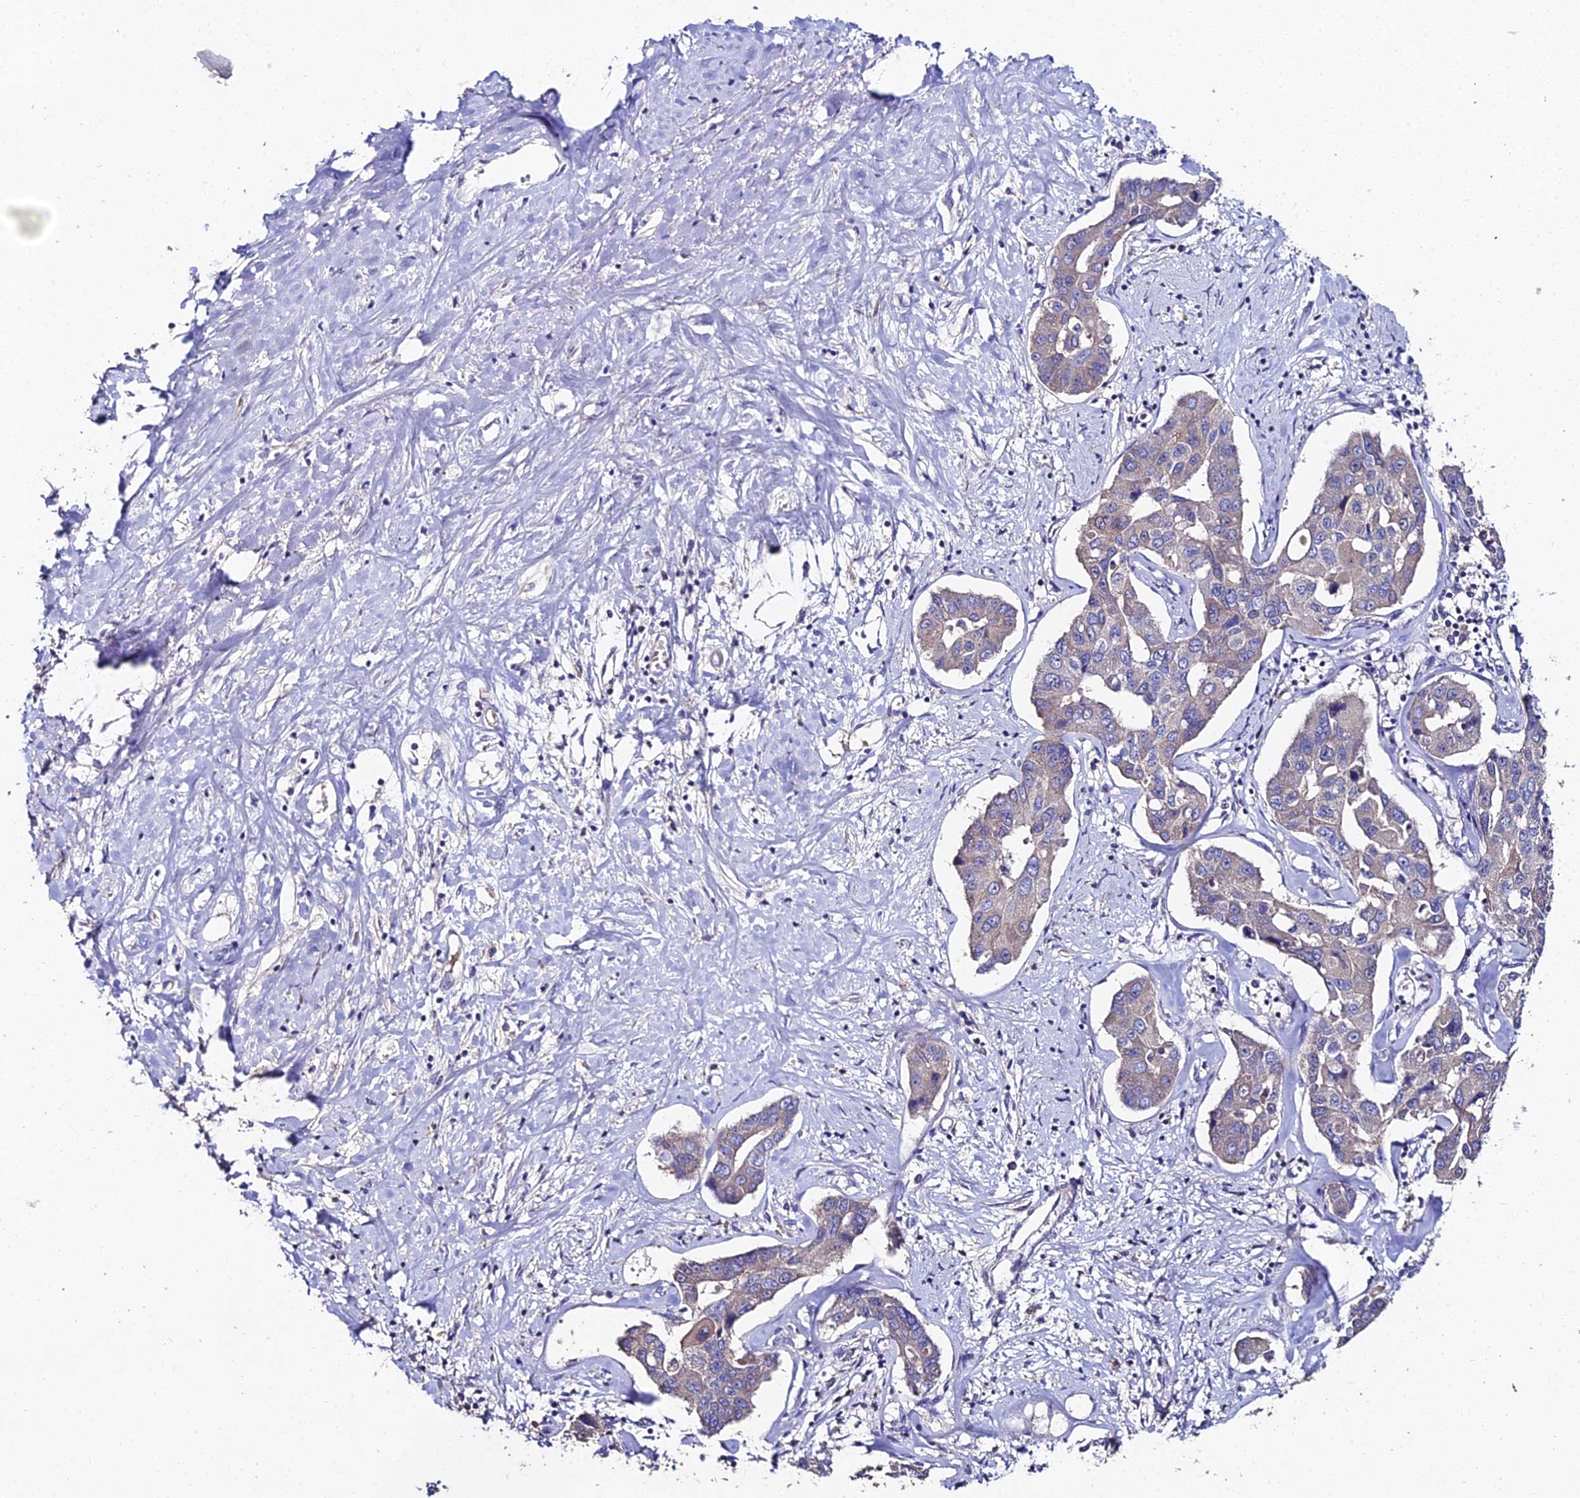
{"staining": {"intensity": "weak", "quantity": "<25%", "location": "cytoplasmic/membranous"}, "tissue": "liver cancer", "cell_type": "Tumor cells", "image_type": "cancer", "snomed": [{"axis": "morphology", "description": "Cholangiocarcinoma"}, {"axis": "topography", "description": "Liver"}], "caption": "Human cholangiocarcinoma (liver) stained for a protein using immunohistochemistry demonstrates no expression in tumor cells.", "gene": "ESRRG", "patient": {"sex": "male", "age": 59}}